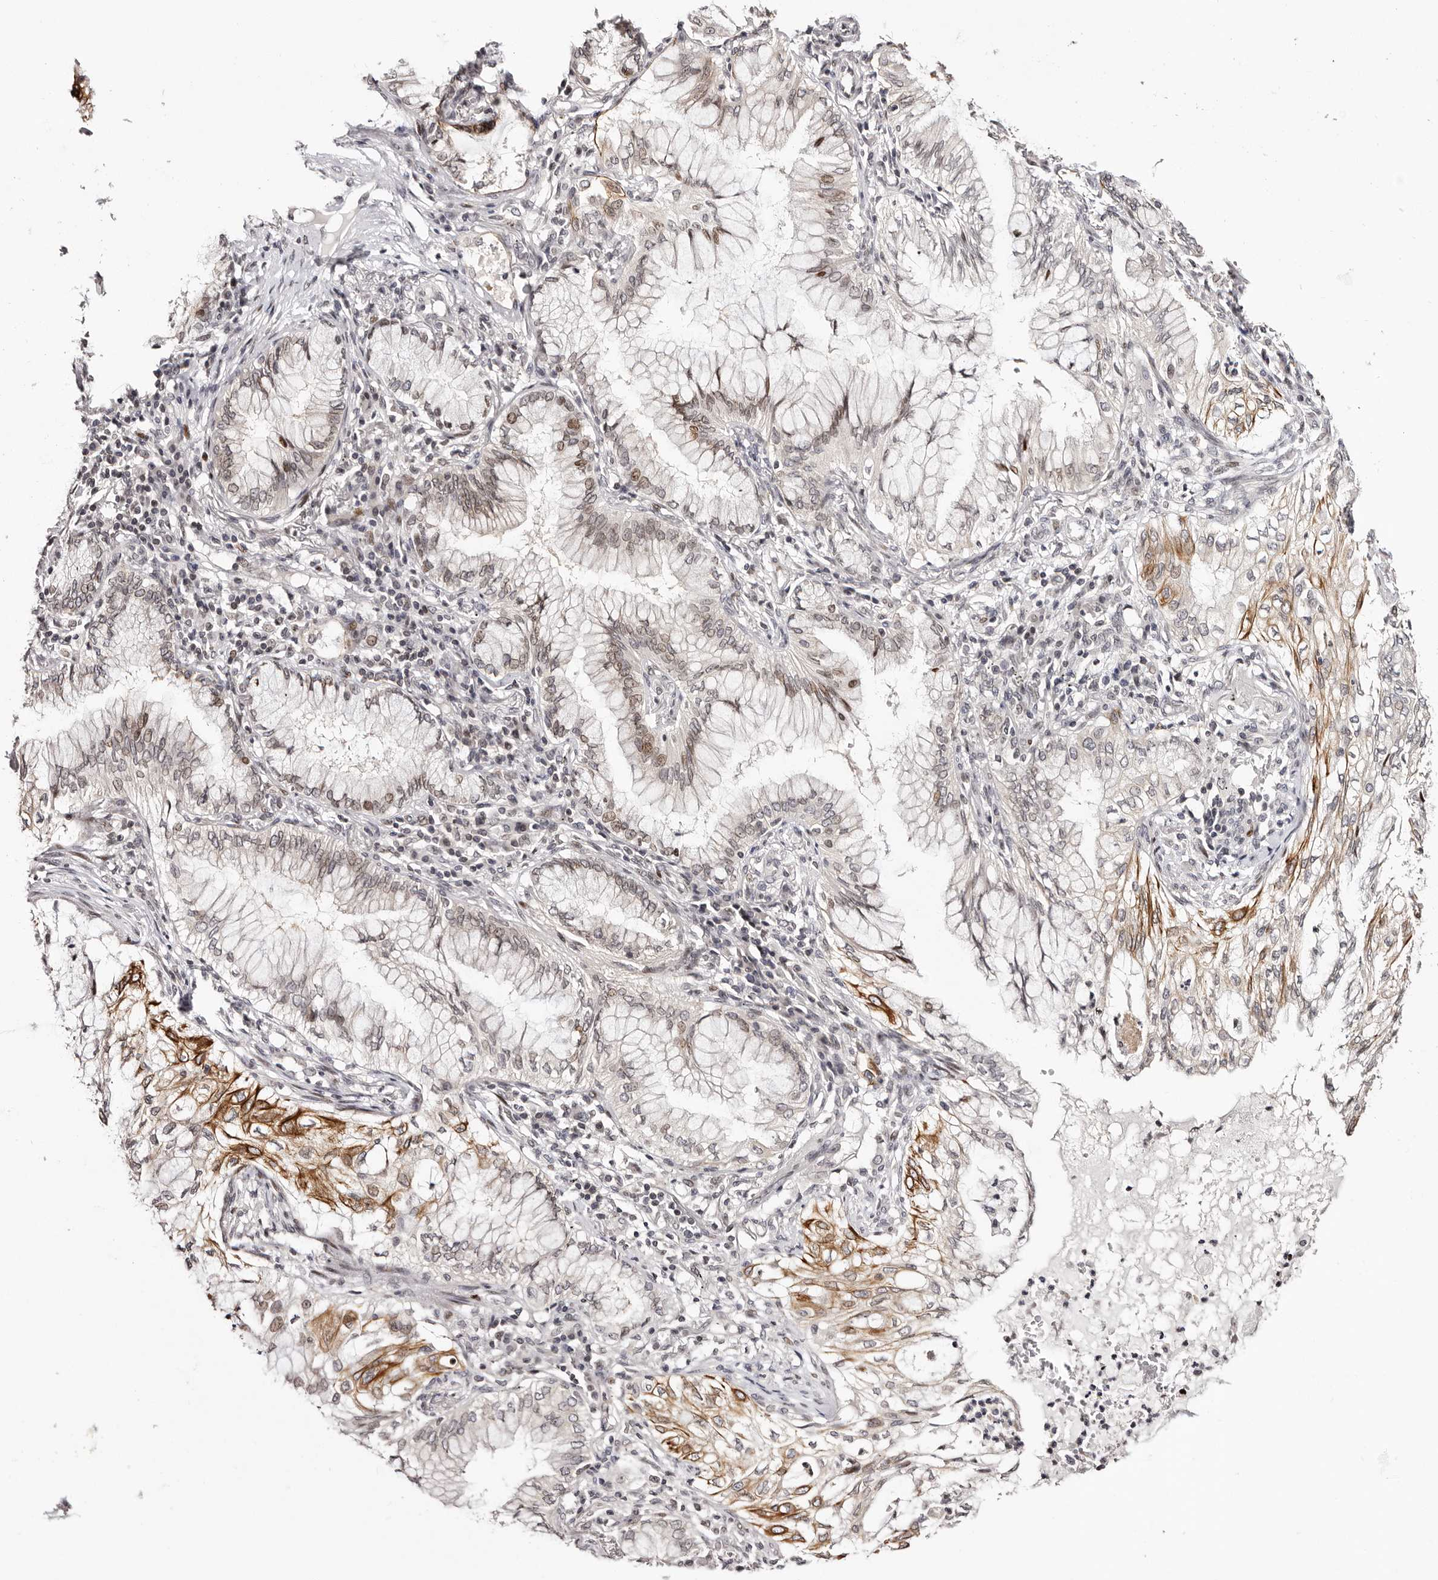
{"staining": {"intensity": "moderate", "quantity": "25%-75%", "location": "cytoplasmic/membranous,nuclear"}, "tissue": "lung cancer", "cell_type": "Tumor cells", "image_type": "cancer", "snomed": [{"axis": "morphology", "description": "Adenocarcinoma, NOS"}, {"axis": "topography", "description": "Lung"}], "caption": "This is a histology image of IHC staining of lung adenocarcinoma, which shows moderate expression in the cytoplasmic/membranous and nuclear of tumor cells.", "gene": "NUP153", "patient": {"sex": "female", "age": 70}}